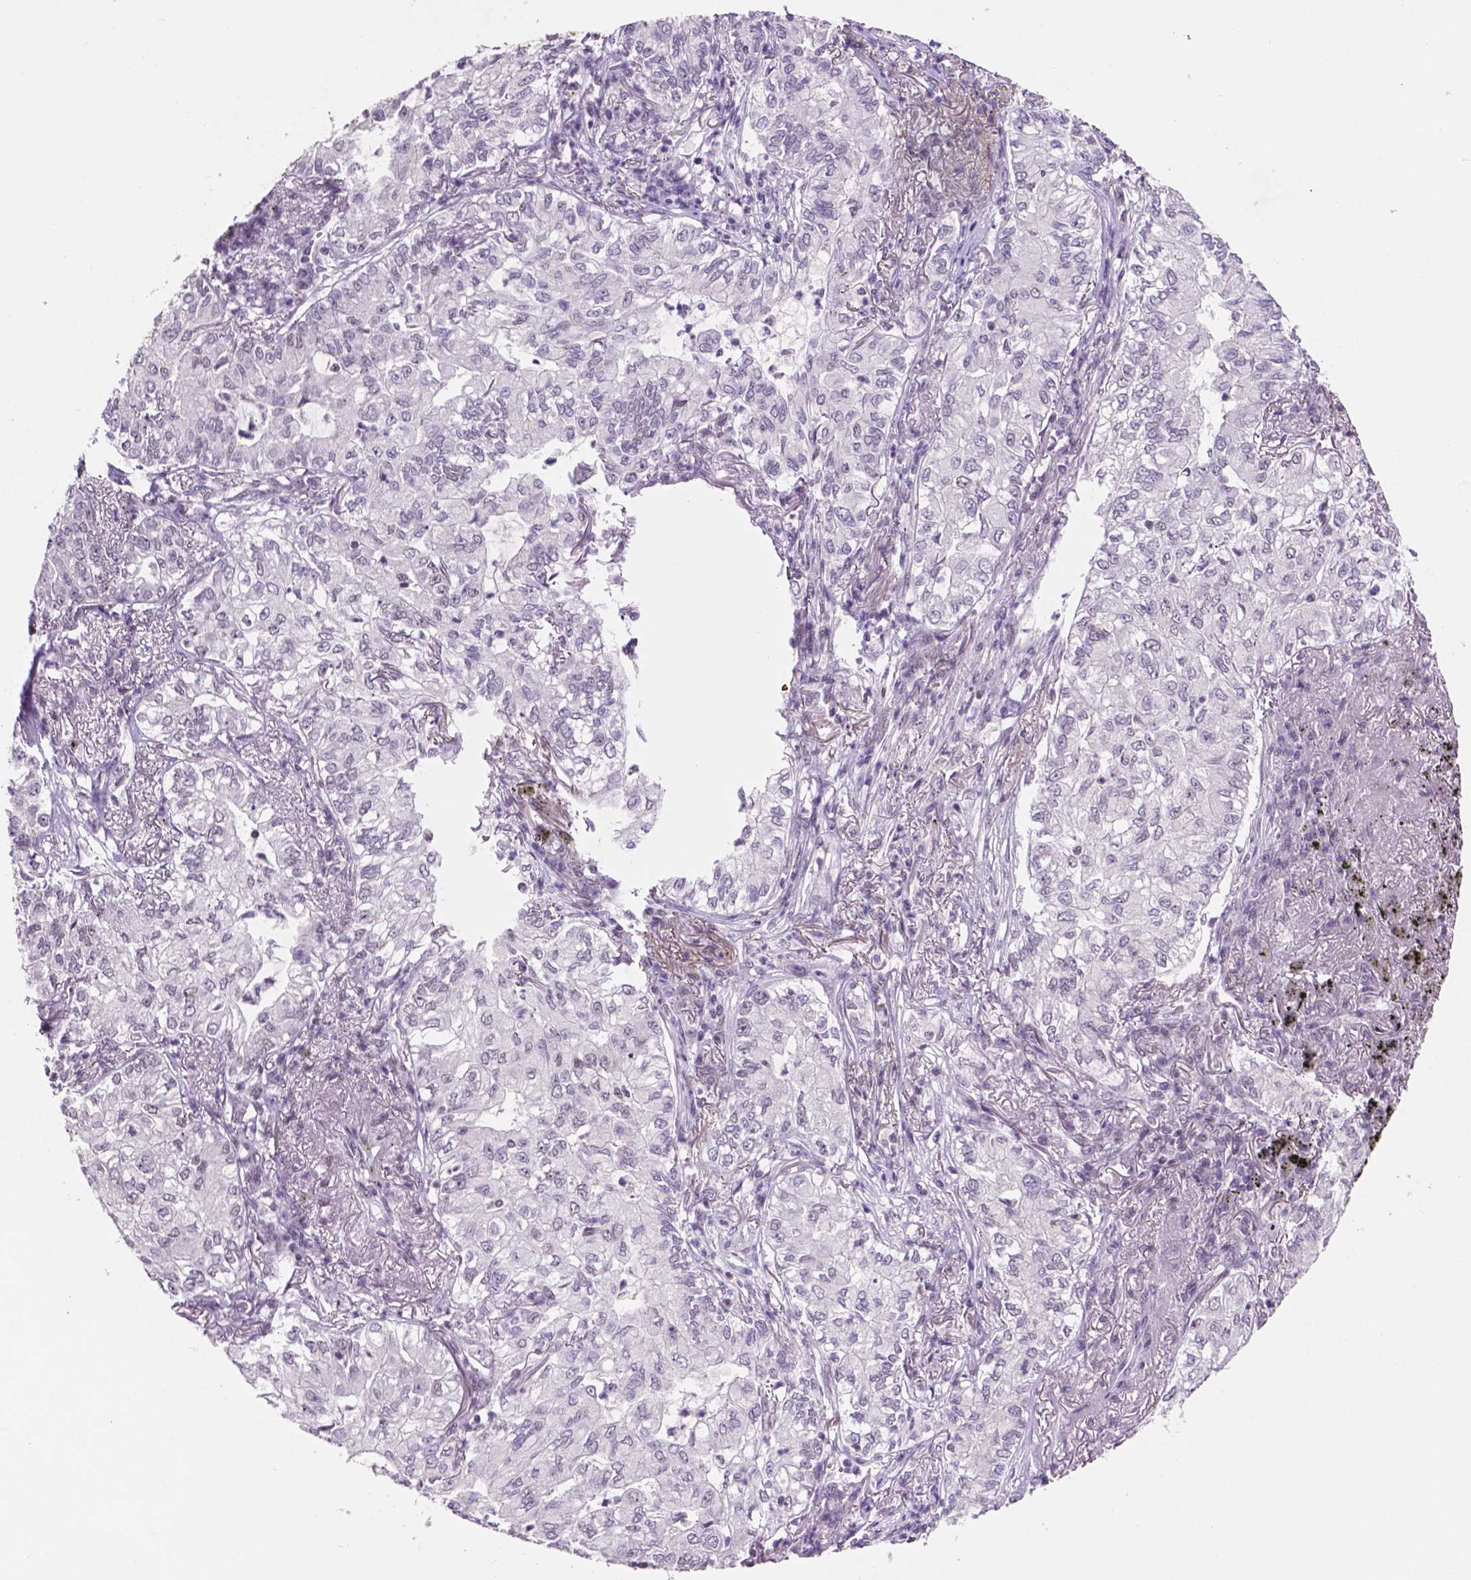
{"staining": {"intensity": "weak", "quantity": "<25%", "location": "nuclear"}, "tissue": "lung cancer", "cell_type": "Tumor cells", "image_type": "cancer", "snomed": [{"axis": "morphology", "description": "Adenocarcinoma, NOS"}, {"axis": "topography", "description": "Lung"}], "caption": "Tumor cells show no significant protein positivity in adenocarcinoma (lung).", "gene": "NCOR1", "patient": {"sex": "female", "age": 73}}